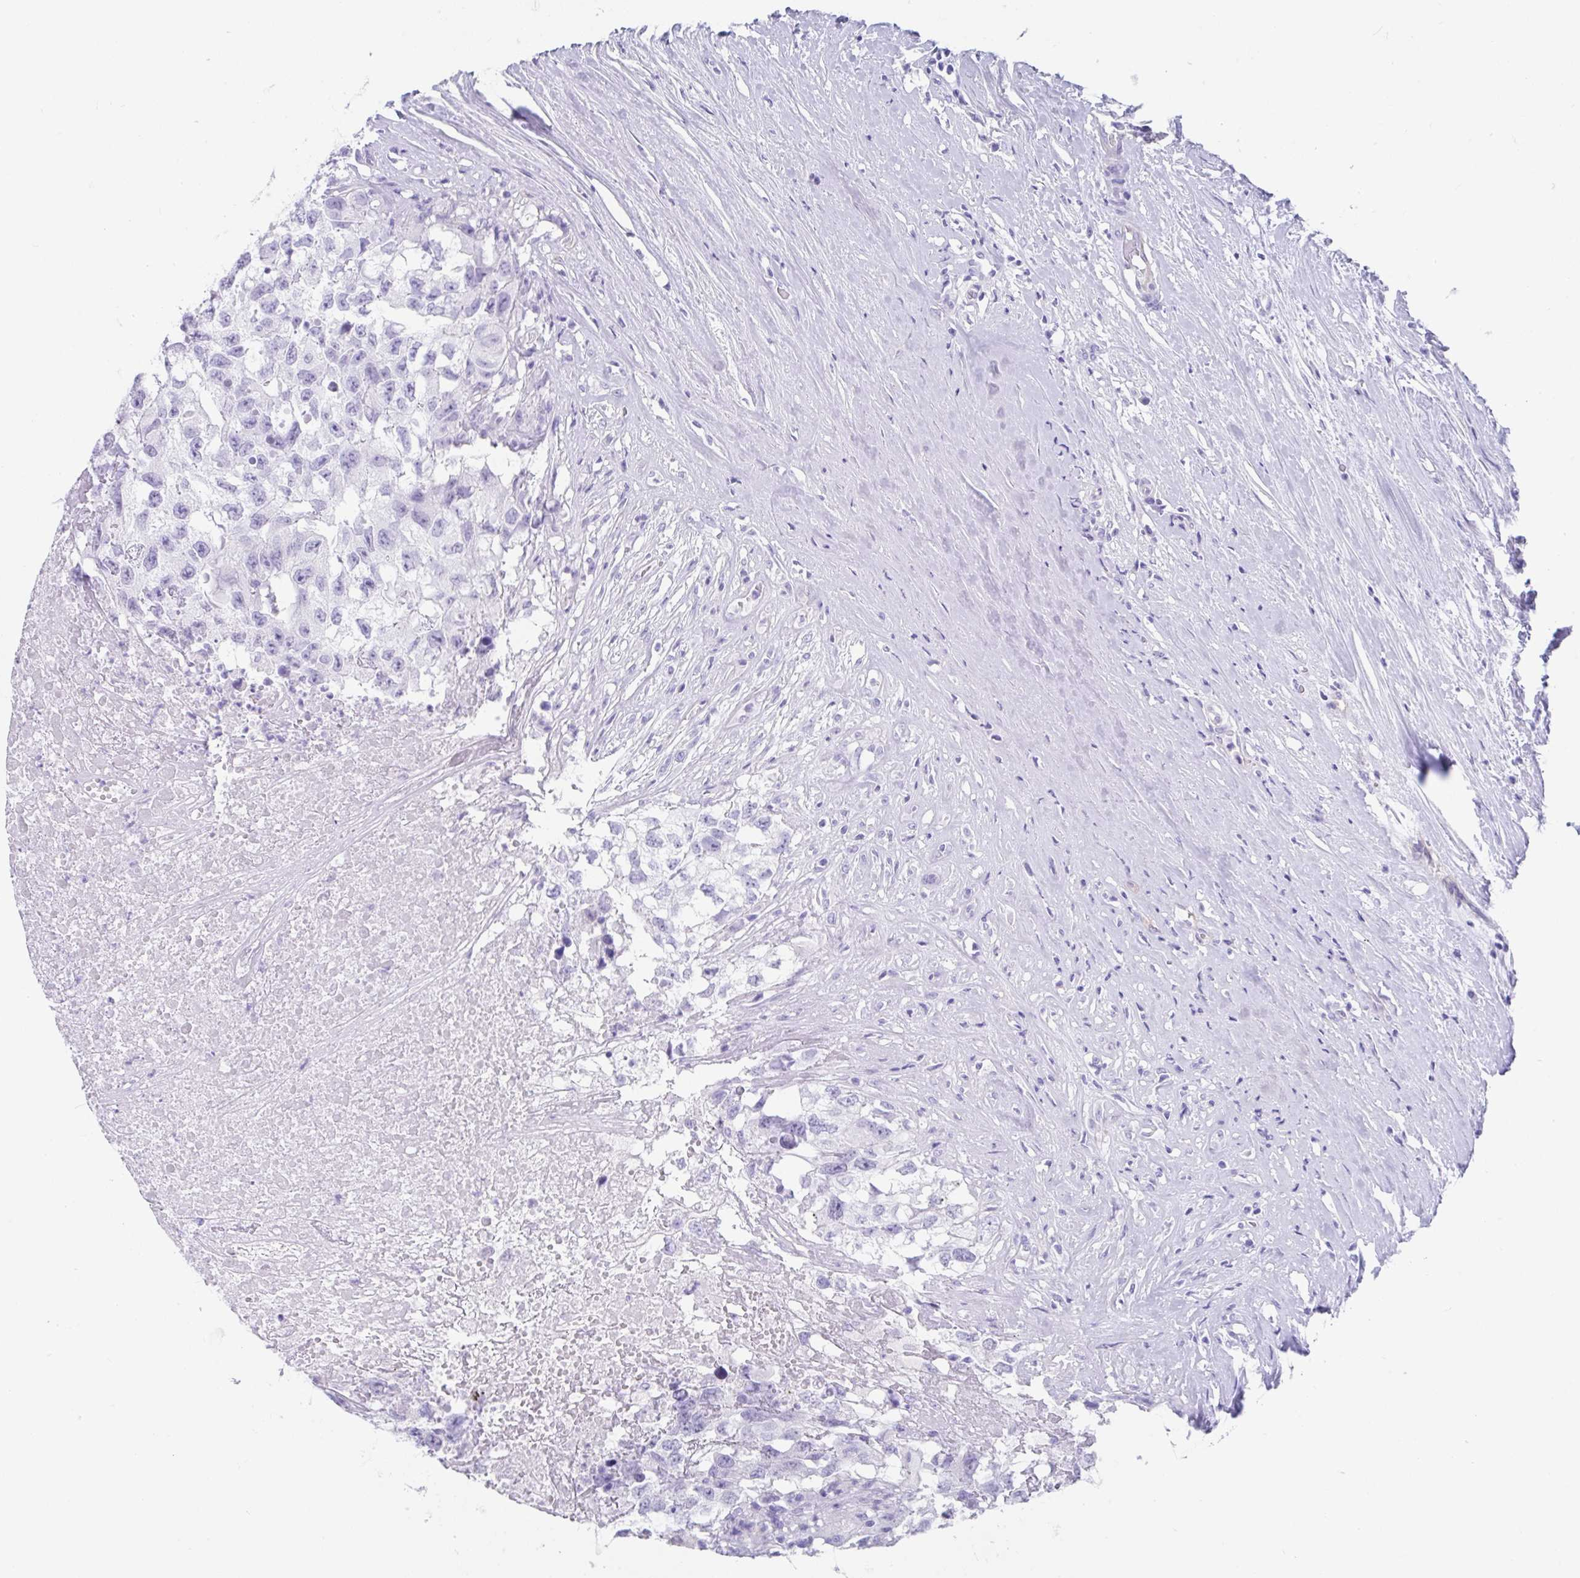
{"staining": {"intensity": "negative", "quantity": "none", "location": "none"}, "tissue": "testis cancer", "cell_type": "Tumor cells", "image_type": "cancer", "snomed": [{"axis": "morphology", "description": "Carcinoma, Embryonal, NOS"}, {"axis": "topography", "description": "Testis"}], "caption": "Immunohistochemistry (IHC) photomicrograph of embryonal carcinoma (testis) stained for a protein (brown), which reveals no staining in tumor cells.", "gene": "FAM107A", "patient": {"sex": "male", "age": 83}}